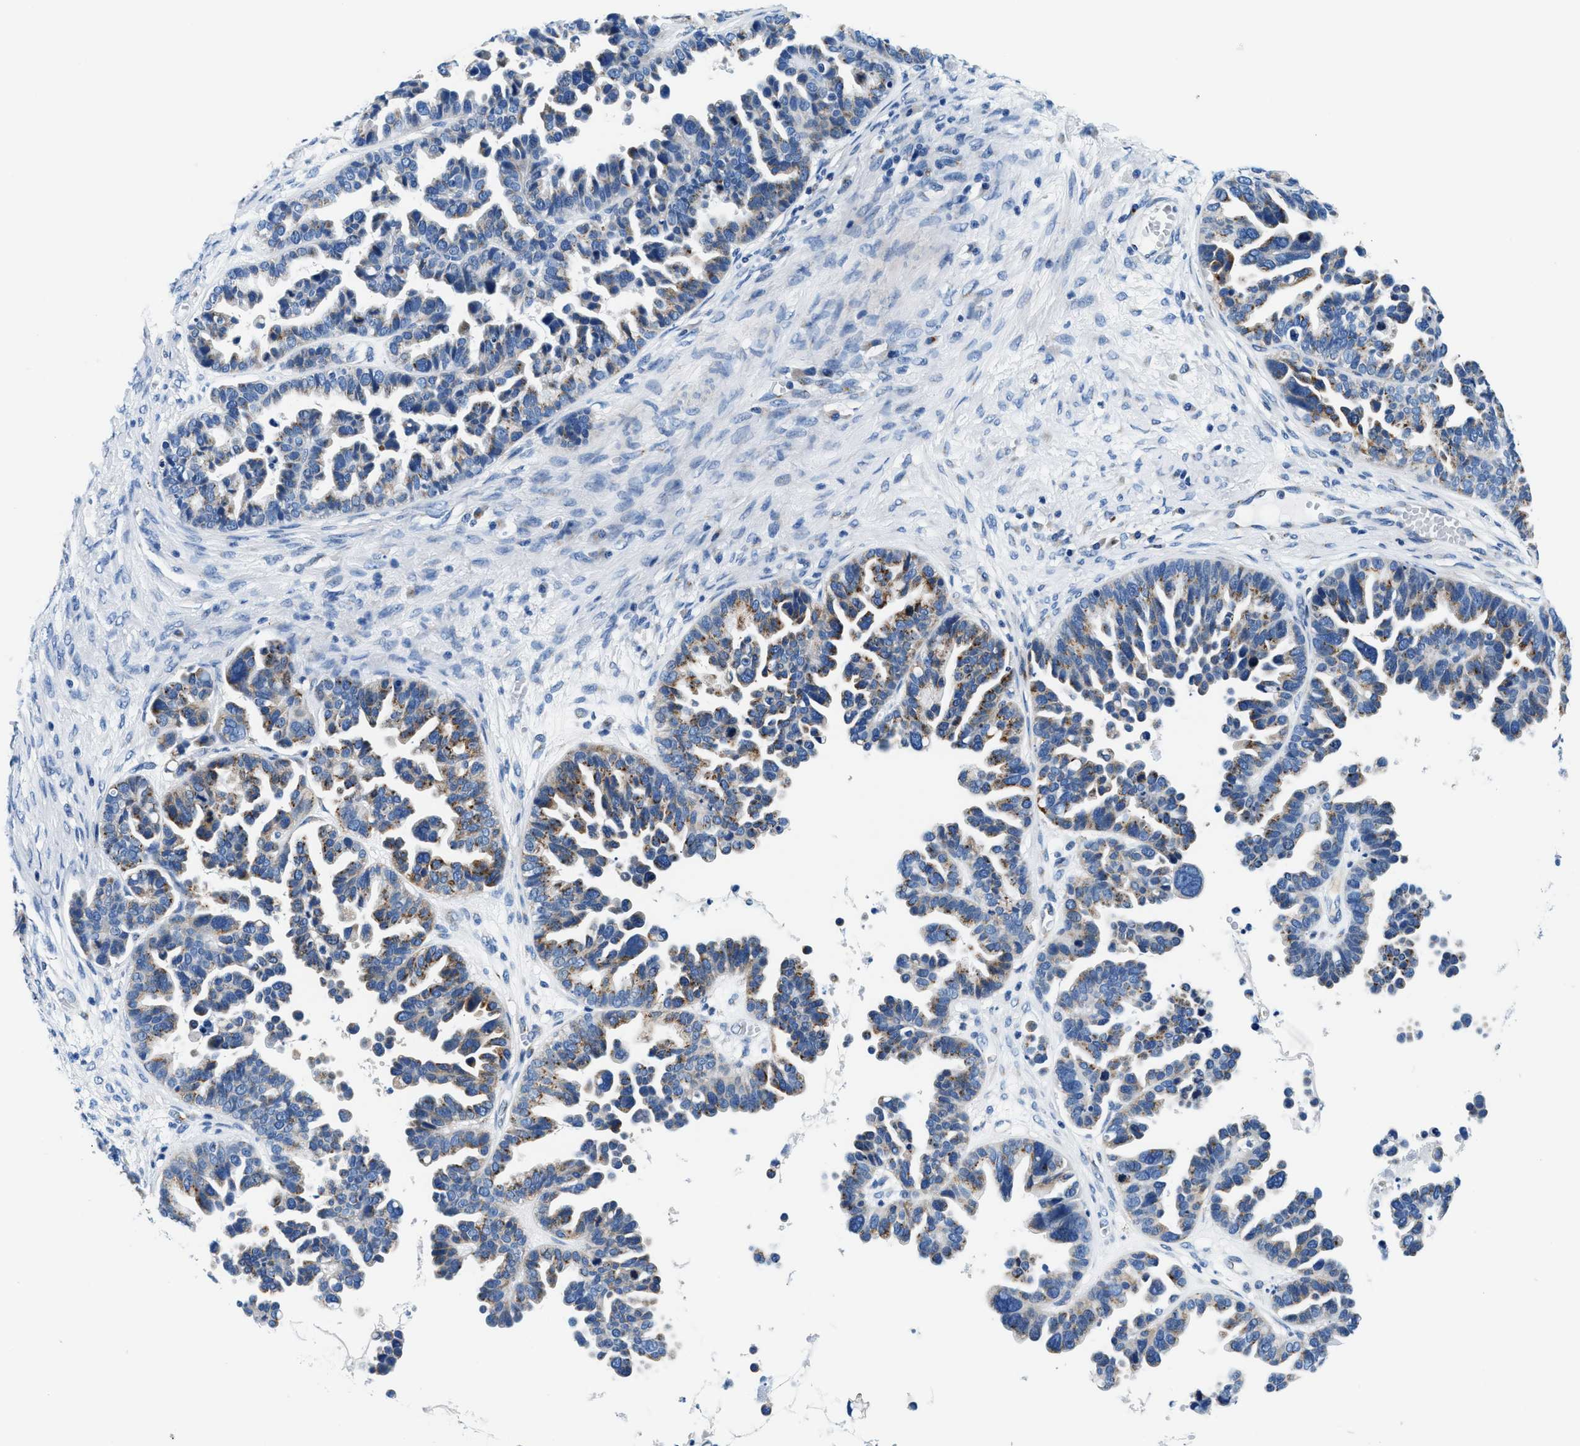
{"staining": {"intensity": "weak", "quantity": ">75%", "location": "cytoplasmic/membranous"}, "tissue": "ovarian cancer", "cell_type": "Tumor cells", "image_type": "cancer", "snomed": [{"axis": "morphology", "description": "Cystadenocarcinoma, serous, NOS"}, {"axis": "topography", "description": "Ovary"}], "caption": "This histopathology image displays immunohistochemistry staining of ovarian cancer, with low weak cytoplasmic/membranous expression in approximately >75% of tumor cells.", "gene": "VPS53", "patient": {"sex": "female", "age": 56}}